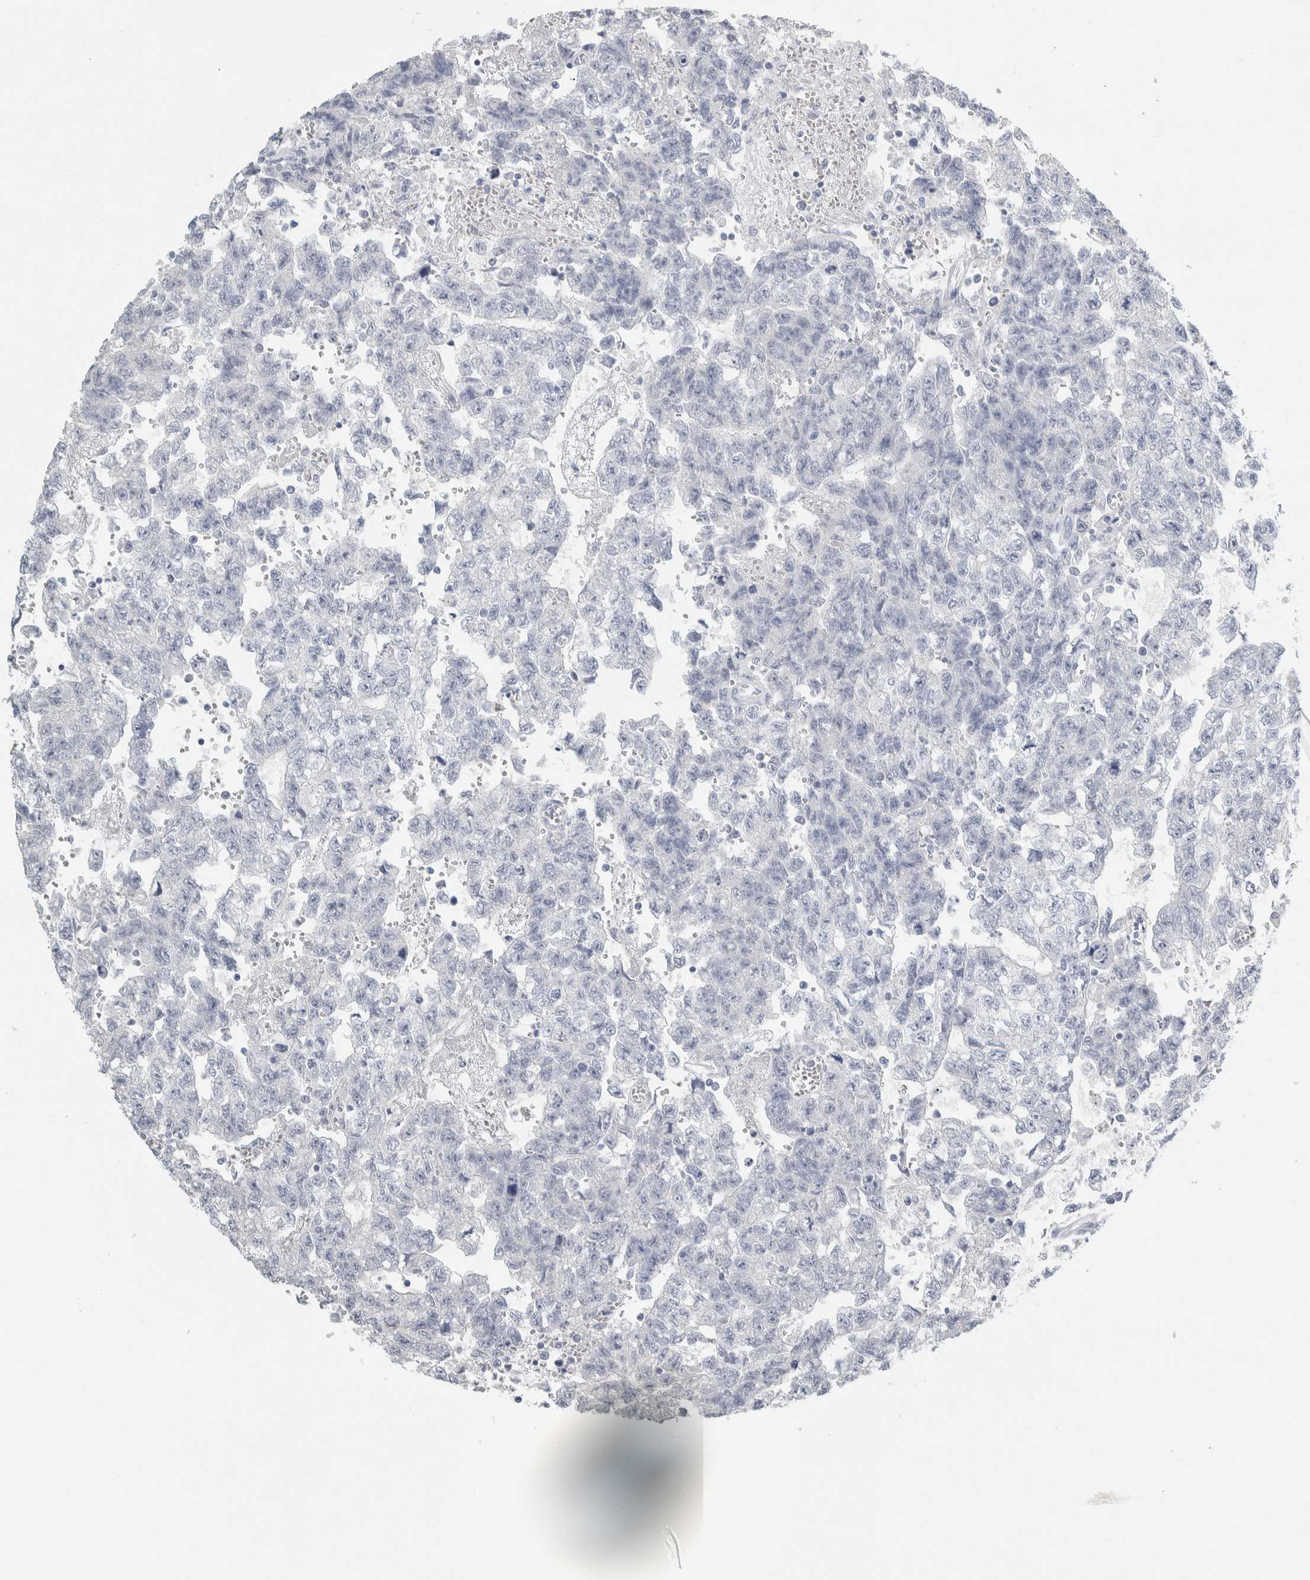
{"staining": {"intensity": "negative", "quantity": "none", "location": "none"}, "tissue": "testis cancer", "cell_type": "Tumor cells", "image_type": "cancer", "snomed": [{"axis": "morphology", "description": "Seminoma, NOS"}, {"axis": "morphology", "description": "Carcinoma, Embryonal, NOS"}, {"axis": "topography", "description": "Testis"}], "caption": "Human testis cancer (seminoma) stained for a protein using immunohistochemistry (IHC) displays no expression in tumor cells.", "gene": "TSPAN8", "patient": {"sex": "male", "age": 38}}